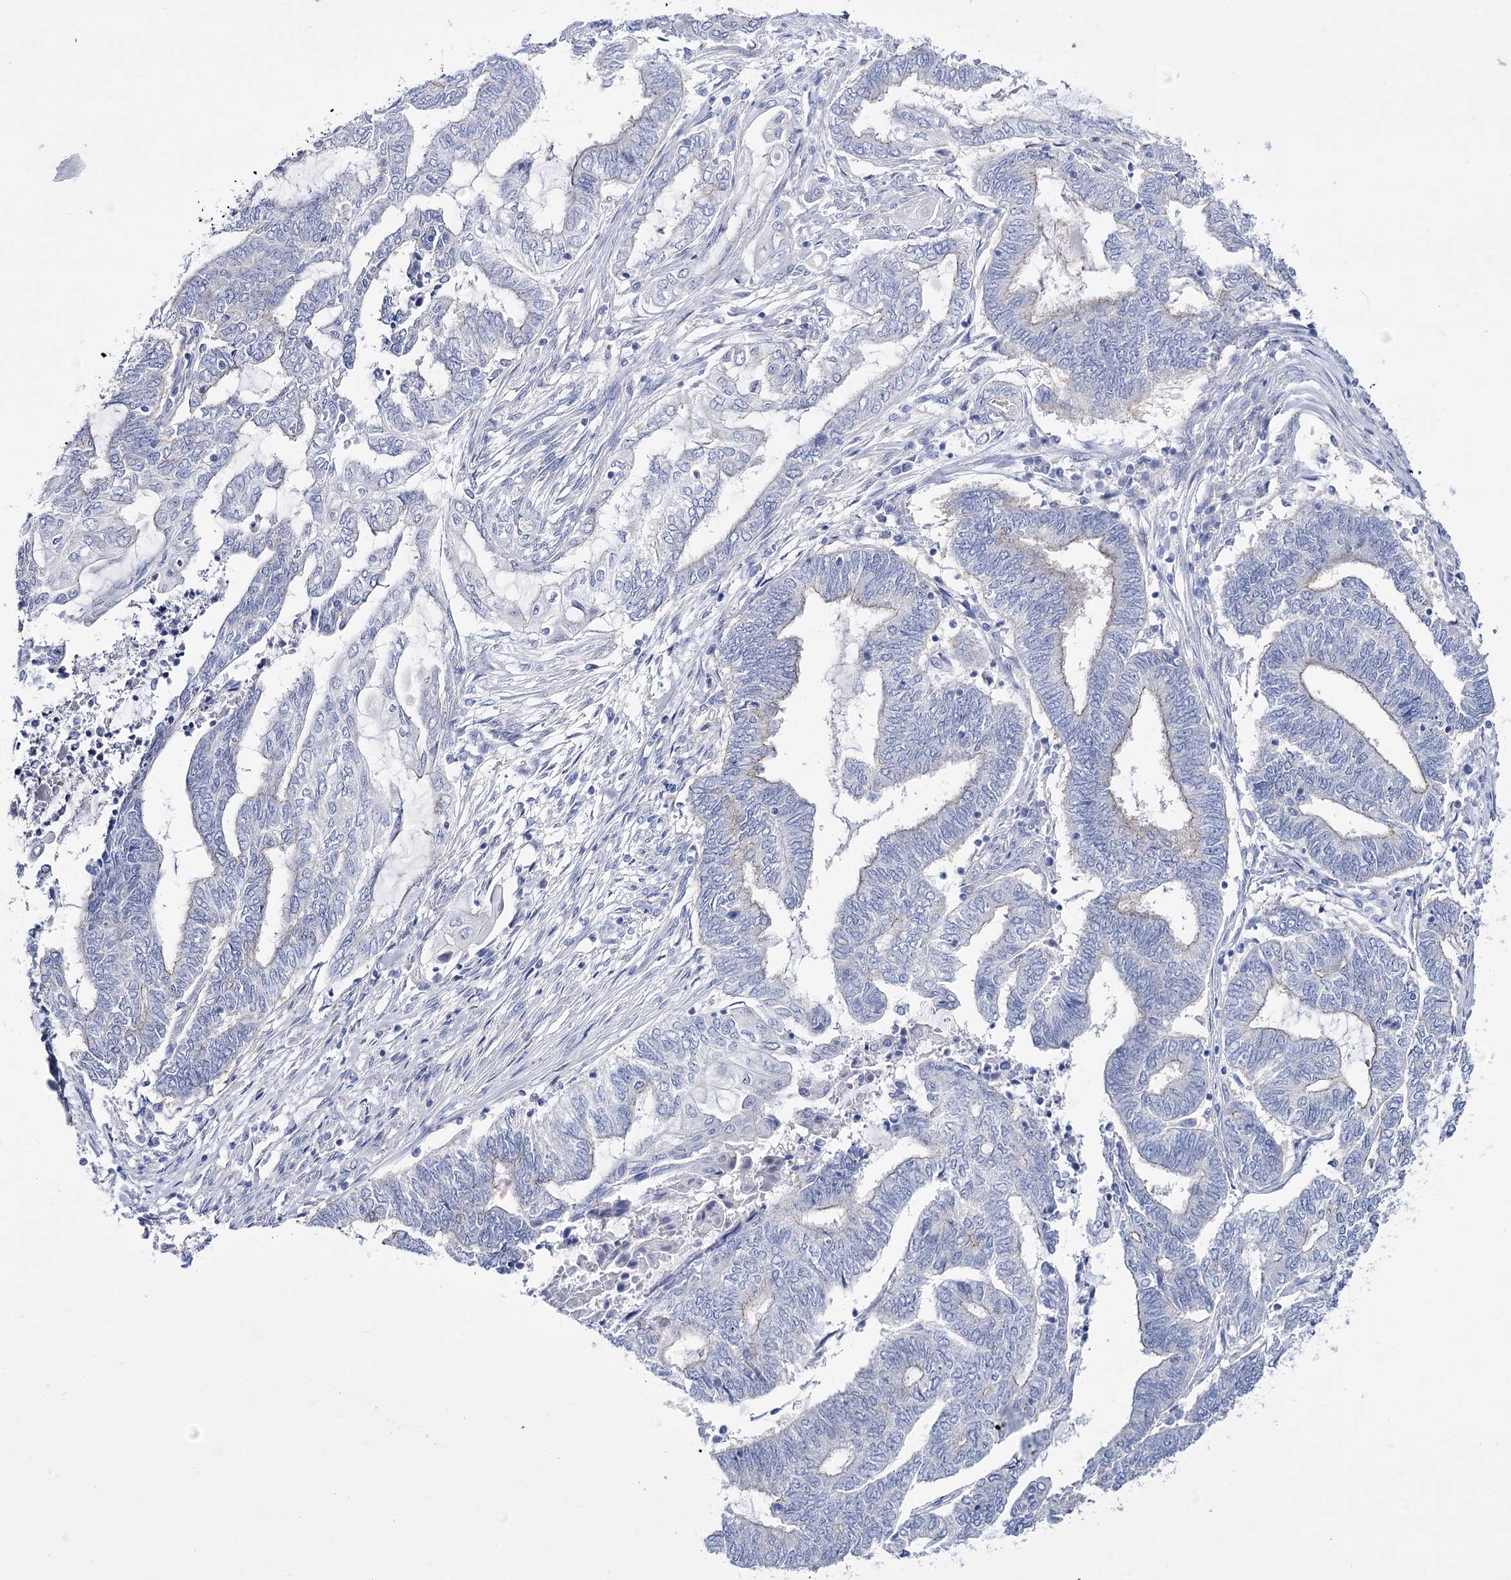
{"staining": {"intensity": "negative", "quantity": "none", "location": "none"}, "tissue": "endometrial cancer", "cell_type": "Tumor cells", "image_type": "cancer", "snomed": [{"axis": "morphology", "description": "Adenocarcinoma, NOS"}, {"axis": "topography", "description": "Uterus"}, {"axis": "topography", "description": "Endometrium"}], "caption": "Immunohistochemistry (IHC) photomicrograph of neoplastic tissue: human endometrial cancer (adenocarcinoma) stained with DAB reveals no significant protein expression in tumor cells.", "gene": "LRRC34", "patient": {"sex": "female", "age": 70}}